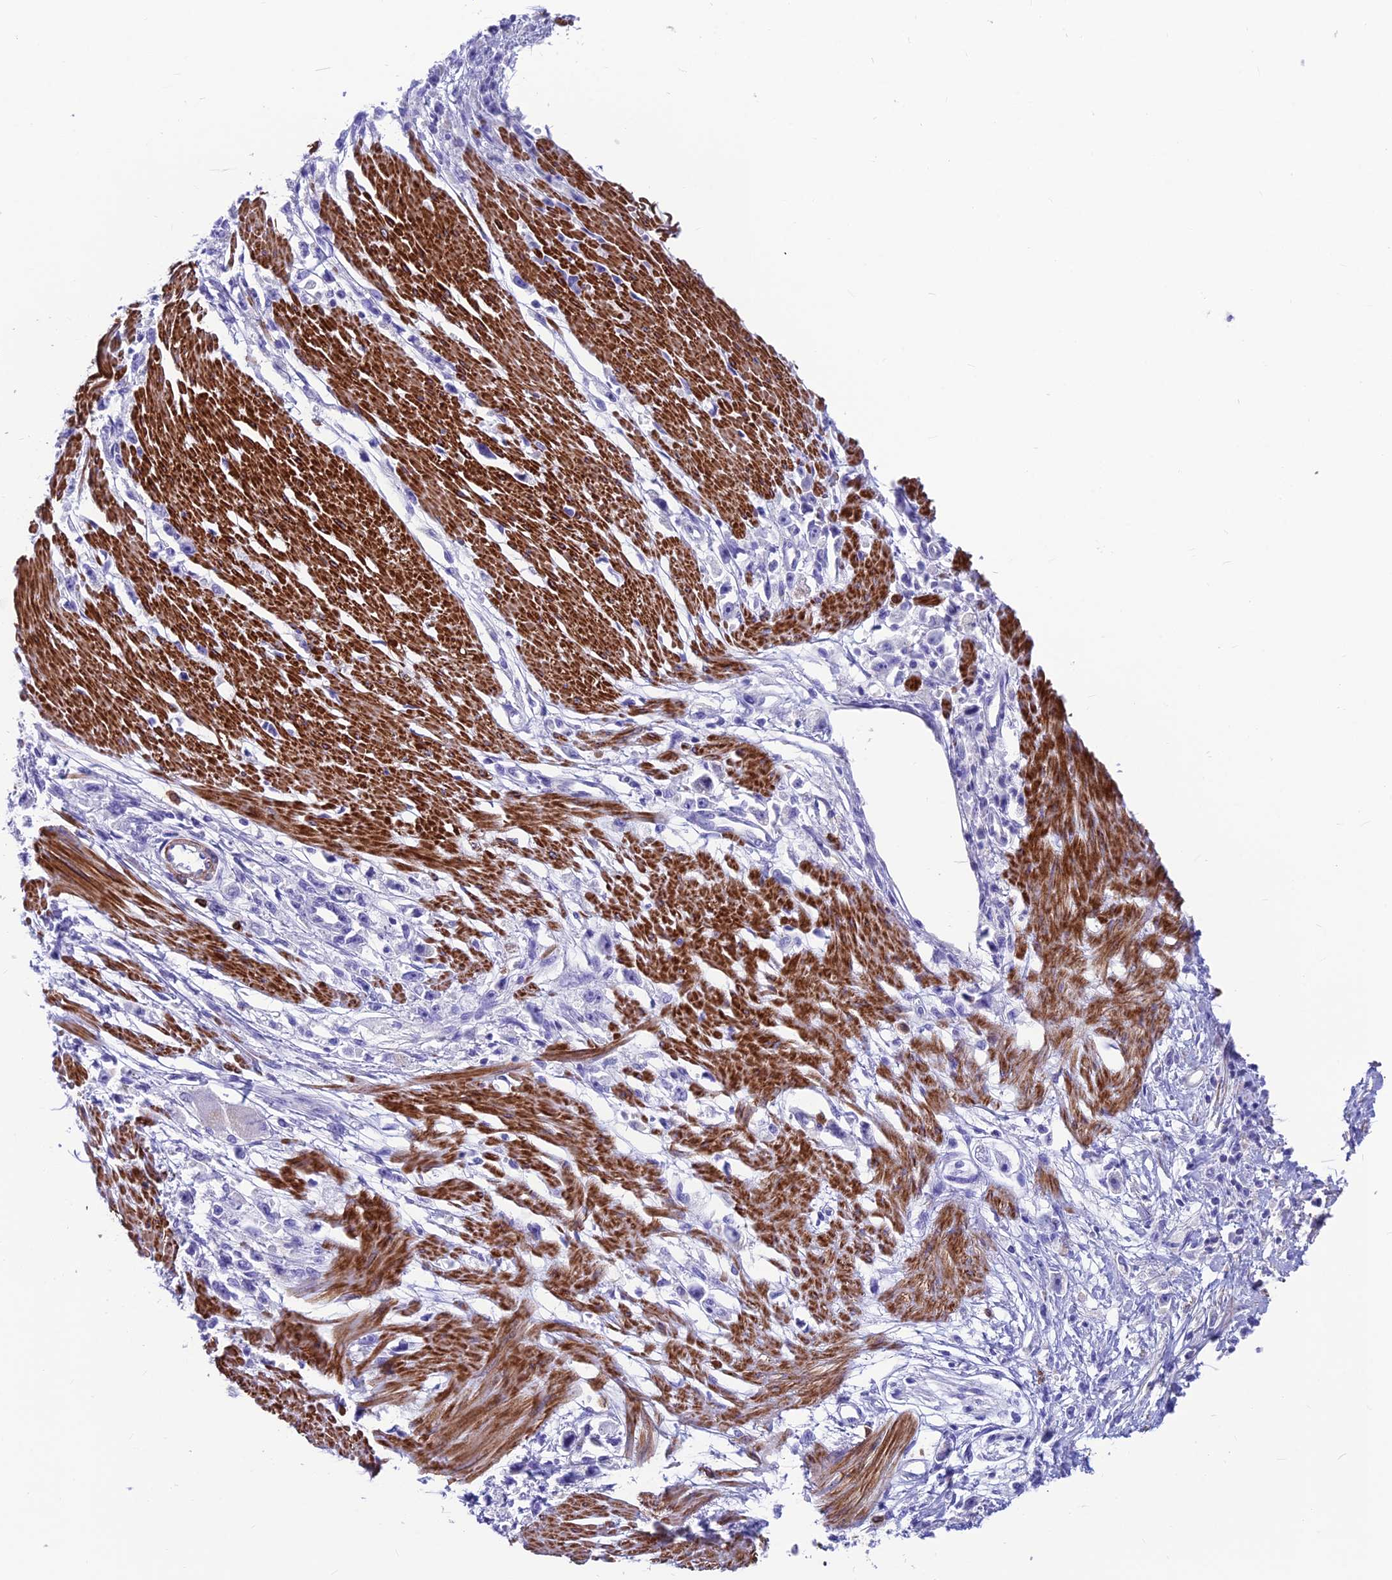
{"staining": {"intensity": "negative", "quantity": "none", "location": "none"}, "tissue": "stomach cancer", "cell_type": "Tumor cells", "image_type": "cancer", "snomed": [{"axis": "morphology", "description": "Adenocarcinoma, NOS"}, {"axis": "topography", "description": "Stomach"}], "caption": "Protein analysis of stomach adenocarcinoma displays no significant staining in tumor cells.", "gene": "GNG11", "patient": {"sex": "female", "age": 59}}